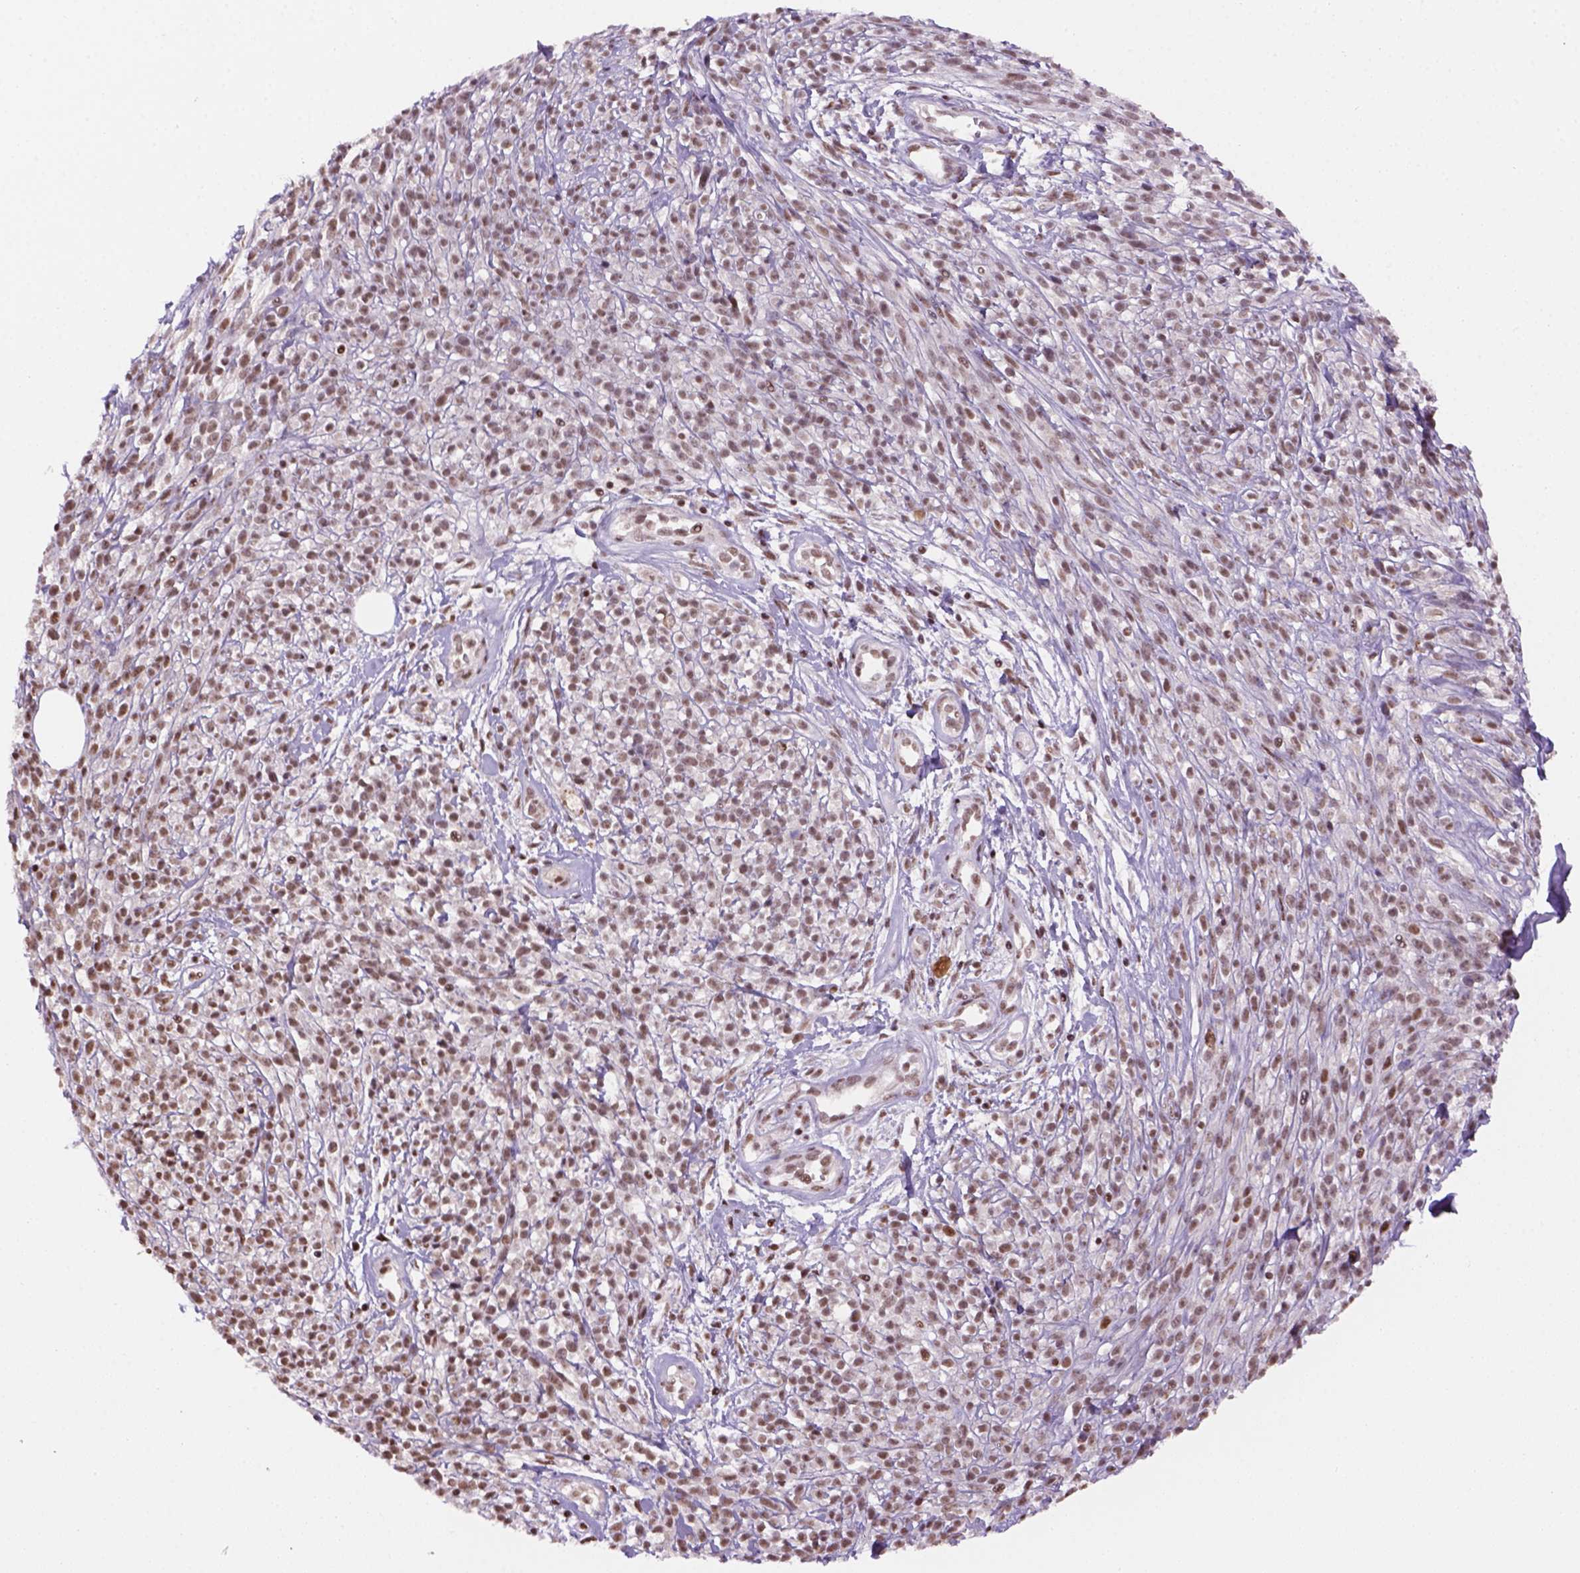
{"staining": {"intensity": "moderate", "quantity": ">75%", "location": "nuclear"}, "tissue": "melanoma", "cell_type": "Tumor cells", "image_type": "cancer", "snomed": [{"axis": "morphology", "description": "Malignant melanoma, NOS"}, {"axis": "topography", "description": "Skin"}, {"axis": "topography", "description": "Skin of trunk"}], "caption": "Immunohistochemical staining of melanoma displays medium levels of moderate nuclear protein expression in about >75% of tumor cells. The staining was performed using DAB (3,3'-diaminobenzidine) to visualize the protein expression in brown, while the nuclei were stained in blue with hematoxylin (Magnification: 20x).", "gene": "GOT1", "patient": {"sex": "male", "age": 74}}